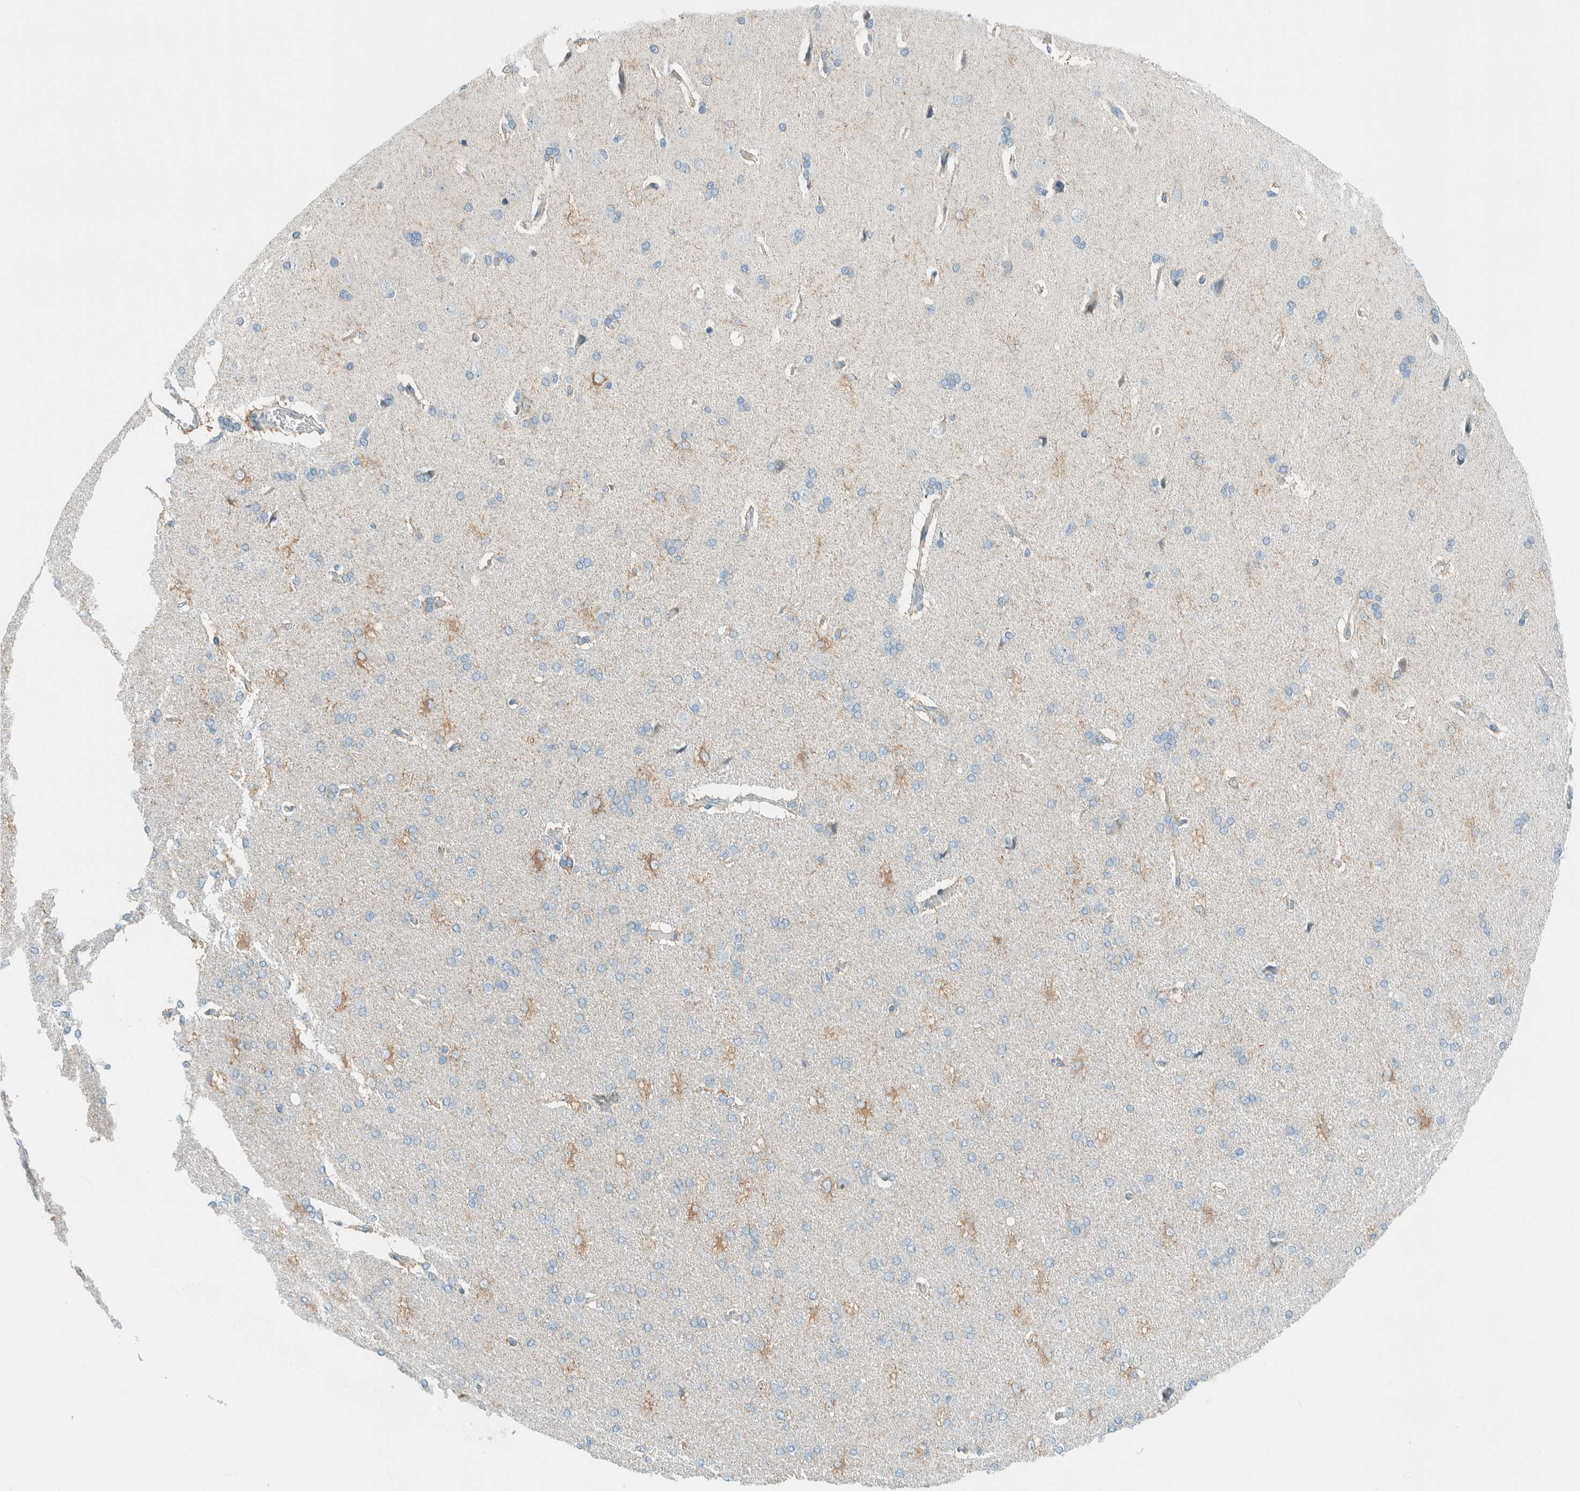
{"staining": {"intensity": "negative", "quantity": "none", "location": "none"}, "tissue": "cerebral cortex", "cell_type": "Endothelial cells", "image_type": "normal", "snomed": [{"axis": "morphology", "description": "Normal tissue, NOS"}, {"axis": "topography", "description": "Cerebral cortex"}], "caption": "Immunohistochemistry of benign human cerebral cortex reveals no positivity in endothelial cells. Nuclei are stained in blue.", "gene": "AARSD1", "patient": {"sex": "male", "age": 62}}